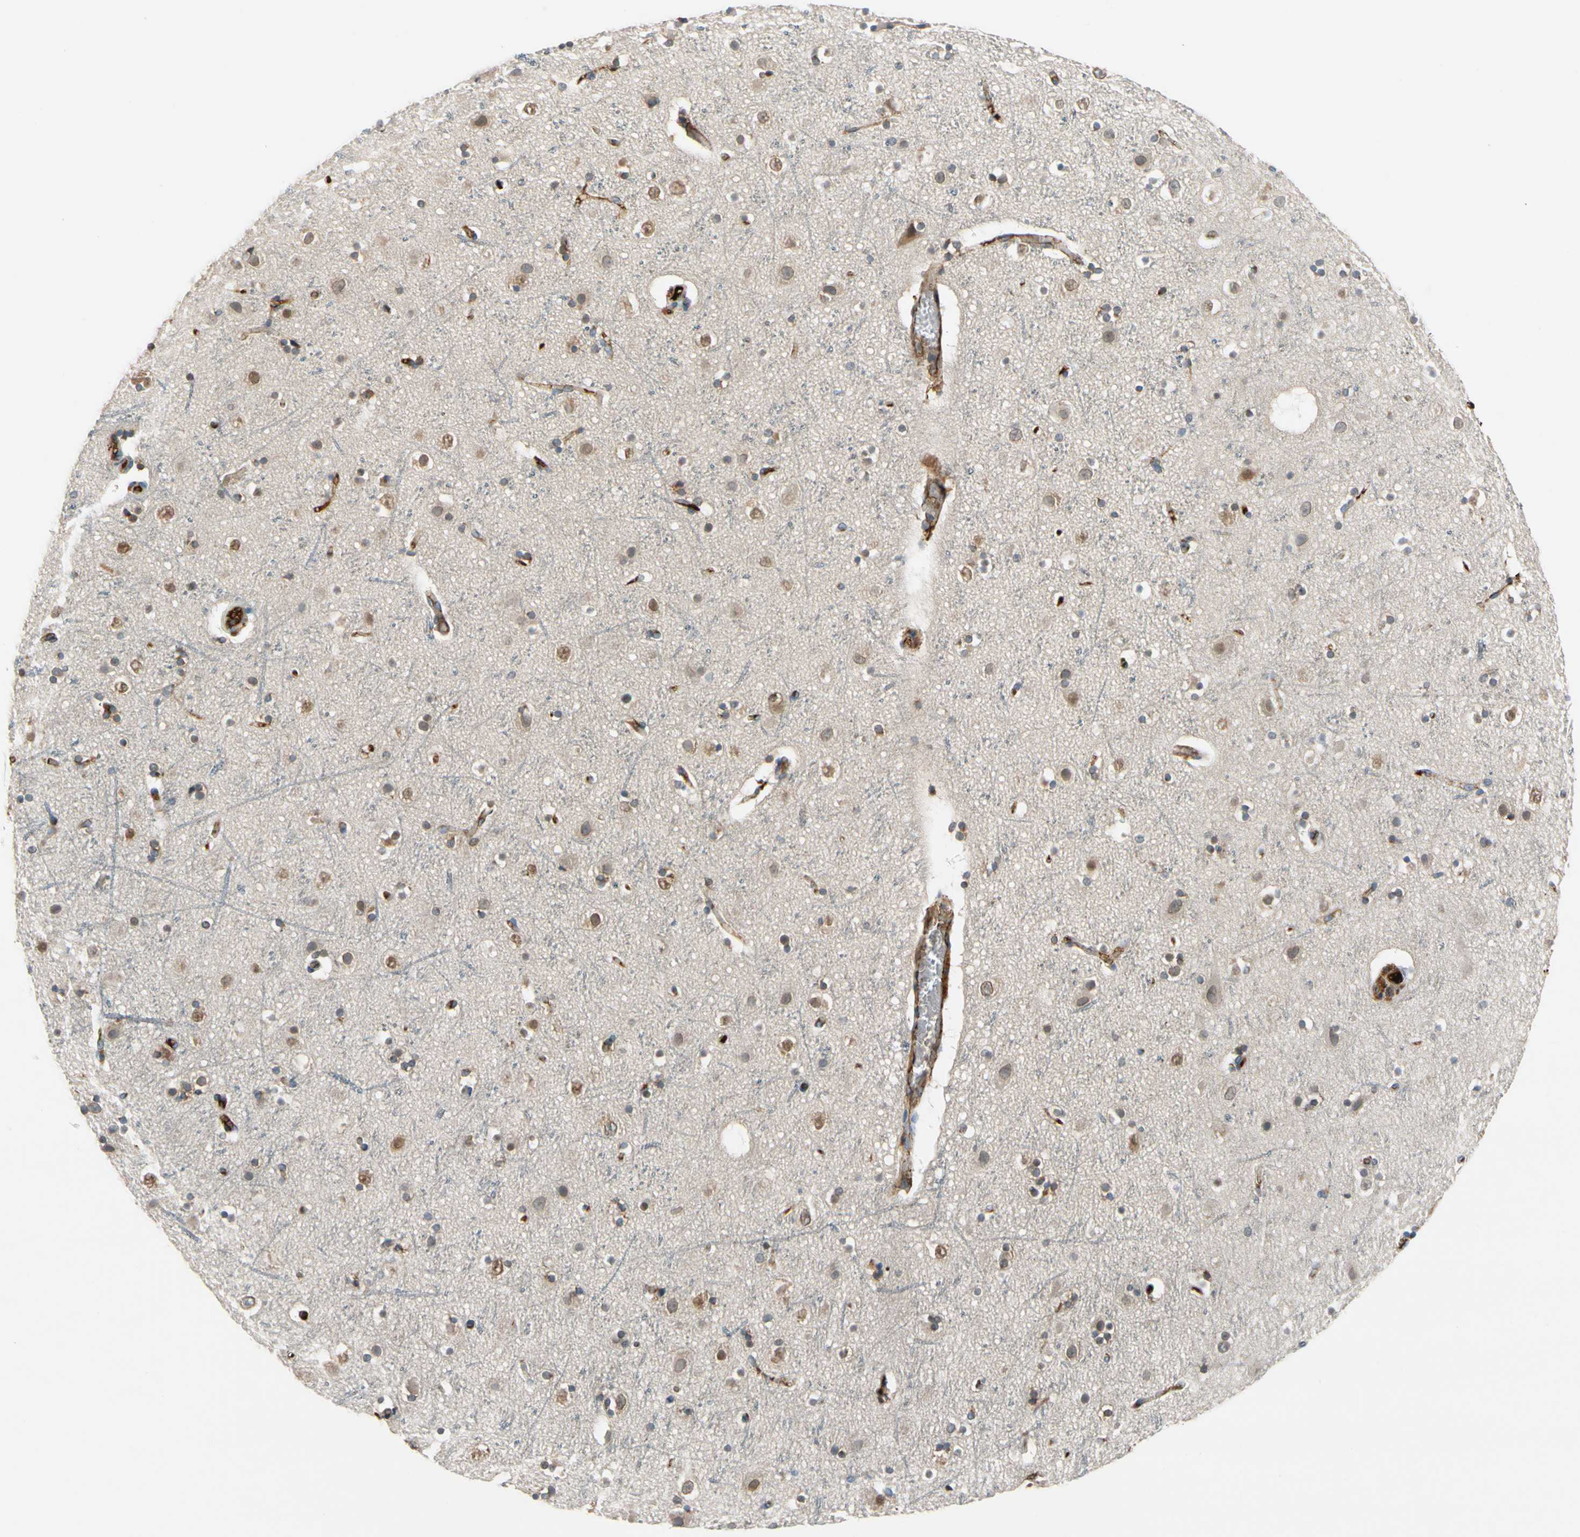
{"staining": {"intensity": "strong", "quantity": "25%-75%", "location": "cytoplasmic/membranous"}, "tissue": "cerebral cortex", "cell_type": "Endothelial cells", "image_type": "normal", "snomed": [{"axis": "morphology", "description": "Normal tissue, NOS"}, {"axis": "topography", "description": "Cerebral cortex"}], "caption": "Immunohistochemistry (IHC) staining of normal cerebral cortex, which displays high levels of strong cytoplasmic/membranous positivity in about 25%-75% of endothelial cells indicating strong cytoplasmic/membranous protein positivity. The staining was performed using DAB (3,3'-diaminobenzidine) (brown) for protein detection and nuclei were counterstained in hematoxylin (blue).", "gene": "CNDP1", "patient": {"sex": "male", "age": 45}}